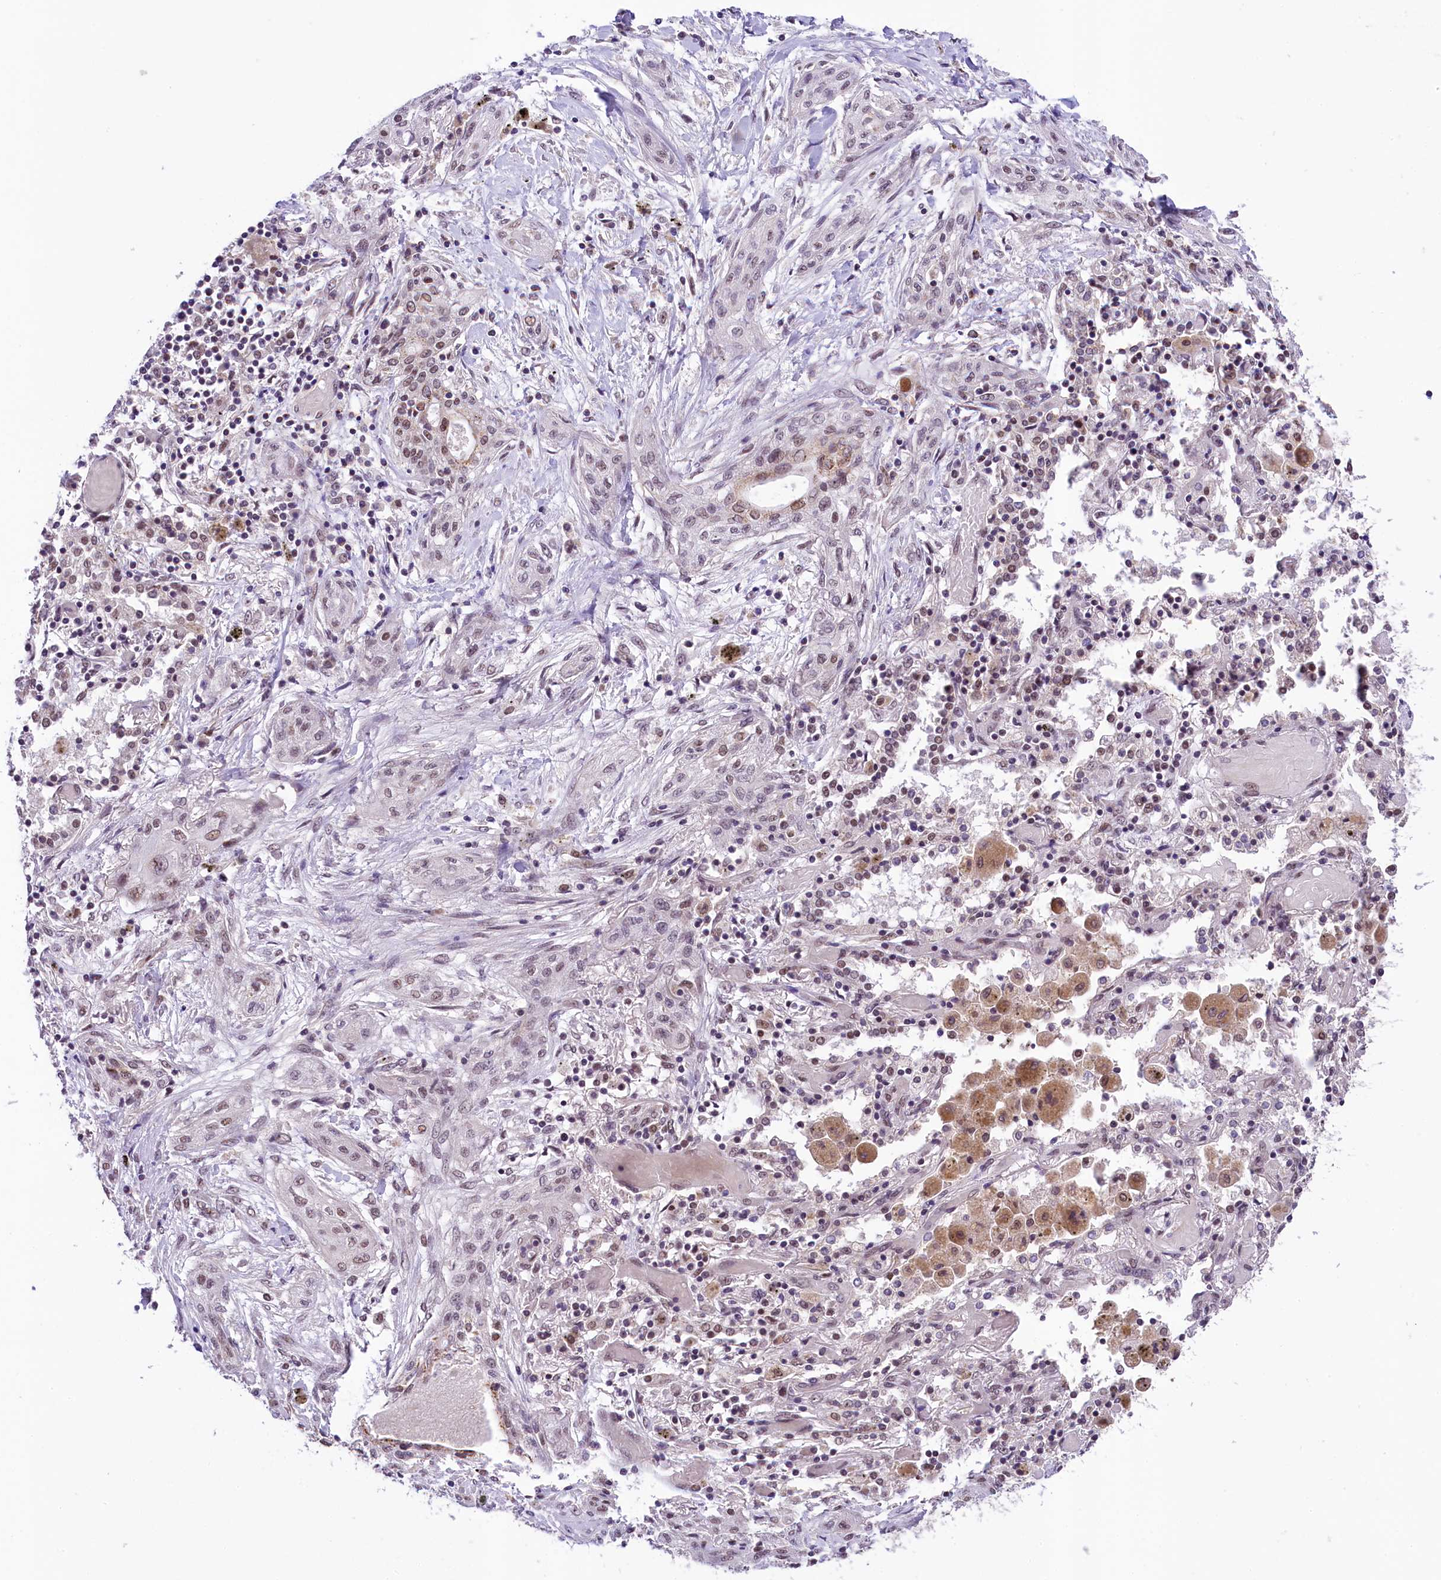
{"staining": {"intensity": "weak", "quantity": "<25%", "location": "nuclear"}, "tissue": "lung cancer", "cell_type": "Tumor cells", "image_type": "cancer", "snomed": [{"axis": "morphology", "description": "Squamous cell carcinoma, NOS"}, {"axis": "topography", "description": "Lung"}], "caption": "Immunohistochemistry micrograph of human lung cancer (squamous cell carcinoma) stained for a protein (brown), which demonstrates no positivity in tumor cells.", "gene": "PAF1", "patient": {"sex": "female", "age": 47}}